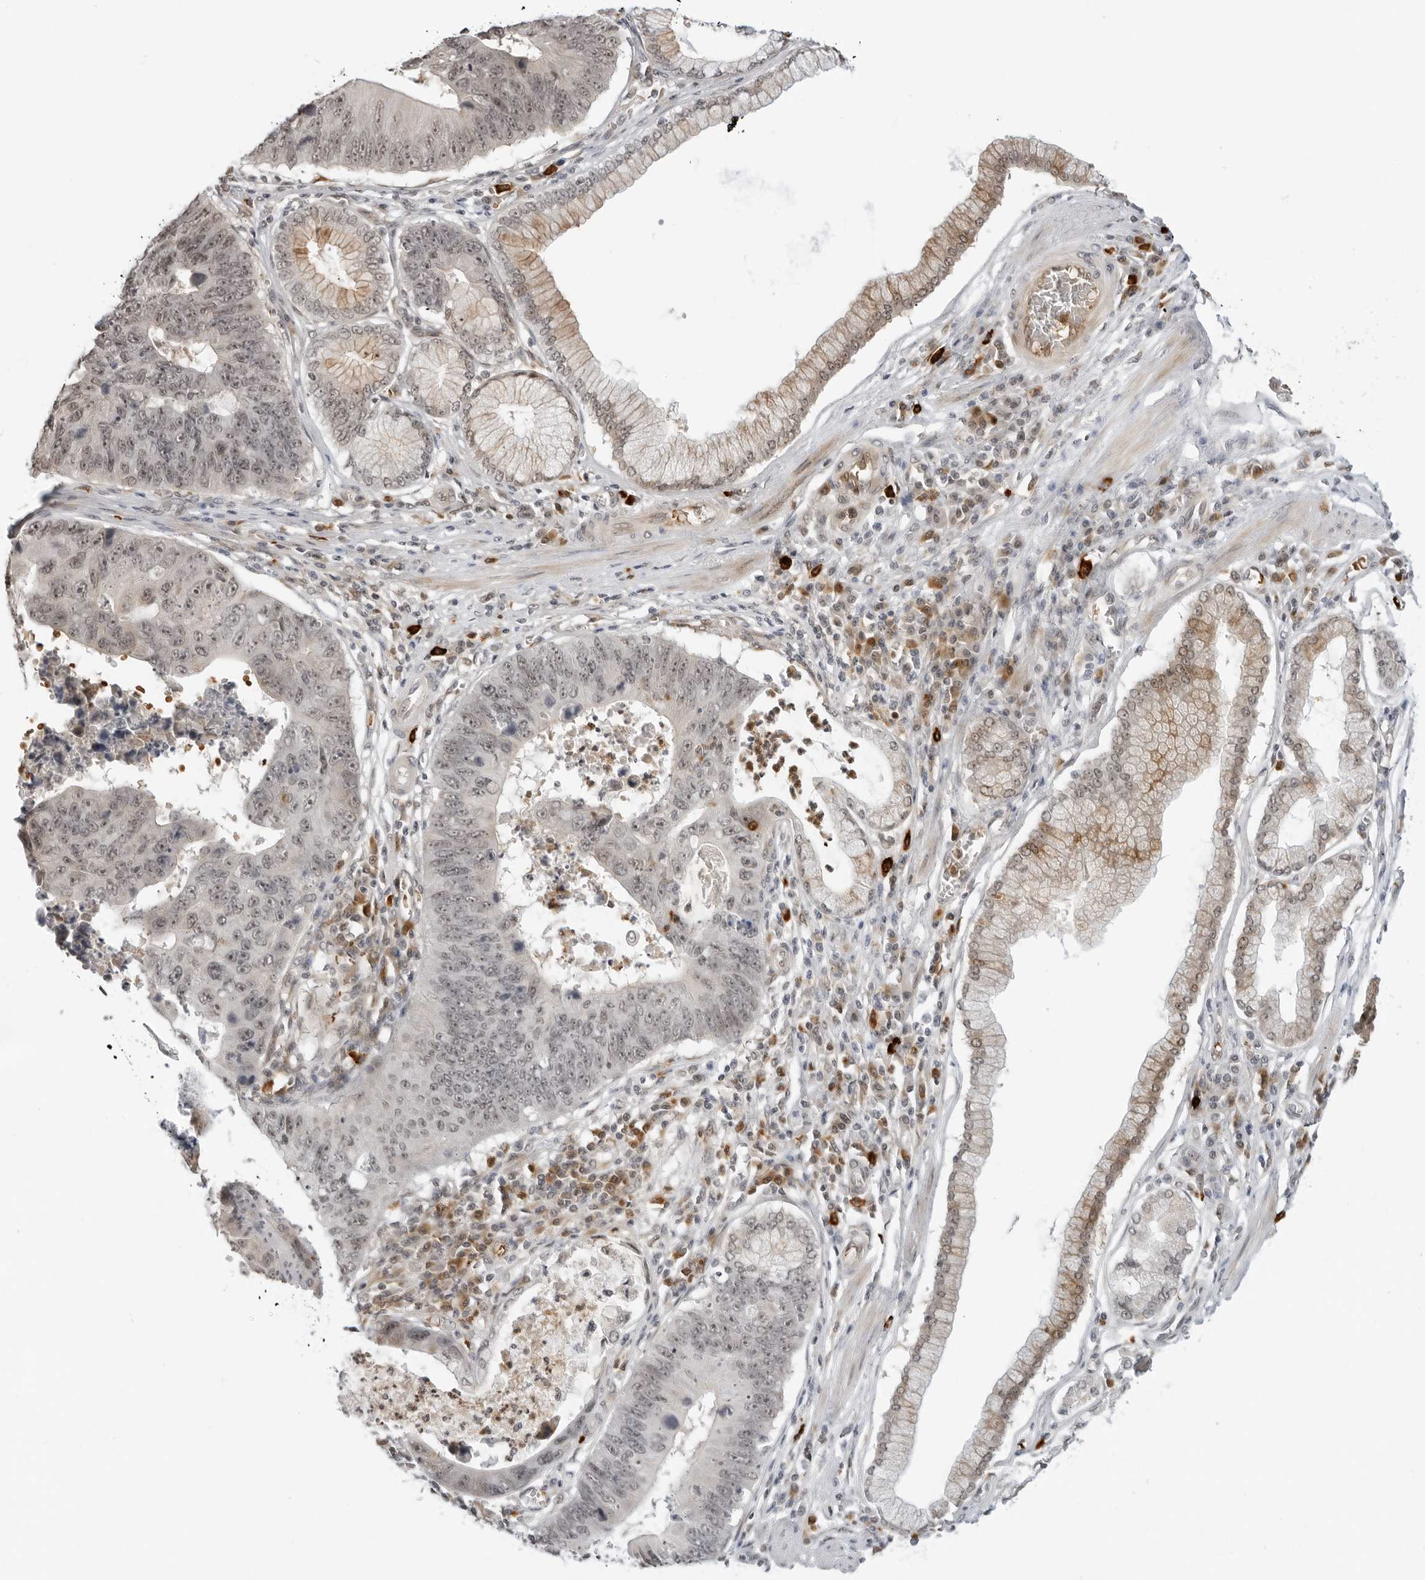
{"staining": {"intensity": "weak", "quantity": "25%-75%", "location": "nuclear"}, "tissue": "stomach cancer", "cell_type": "Tumor cells", "image_type": "cancer", "snomed": [{"axis": "morphology", "description": "Adenocarcinoma, NOS"}, {"axis": "topography", "description": "Stomach"}], "caption": "A histopathology image showing weak nuclear expression in approximately 25%-75% of tumor cells in stomach adenocarcinoma, as visualized by brown immunohistochemical staining.", "gene": "SUGCT", "patient": {"sex": "male", "age": 59}}